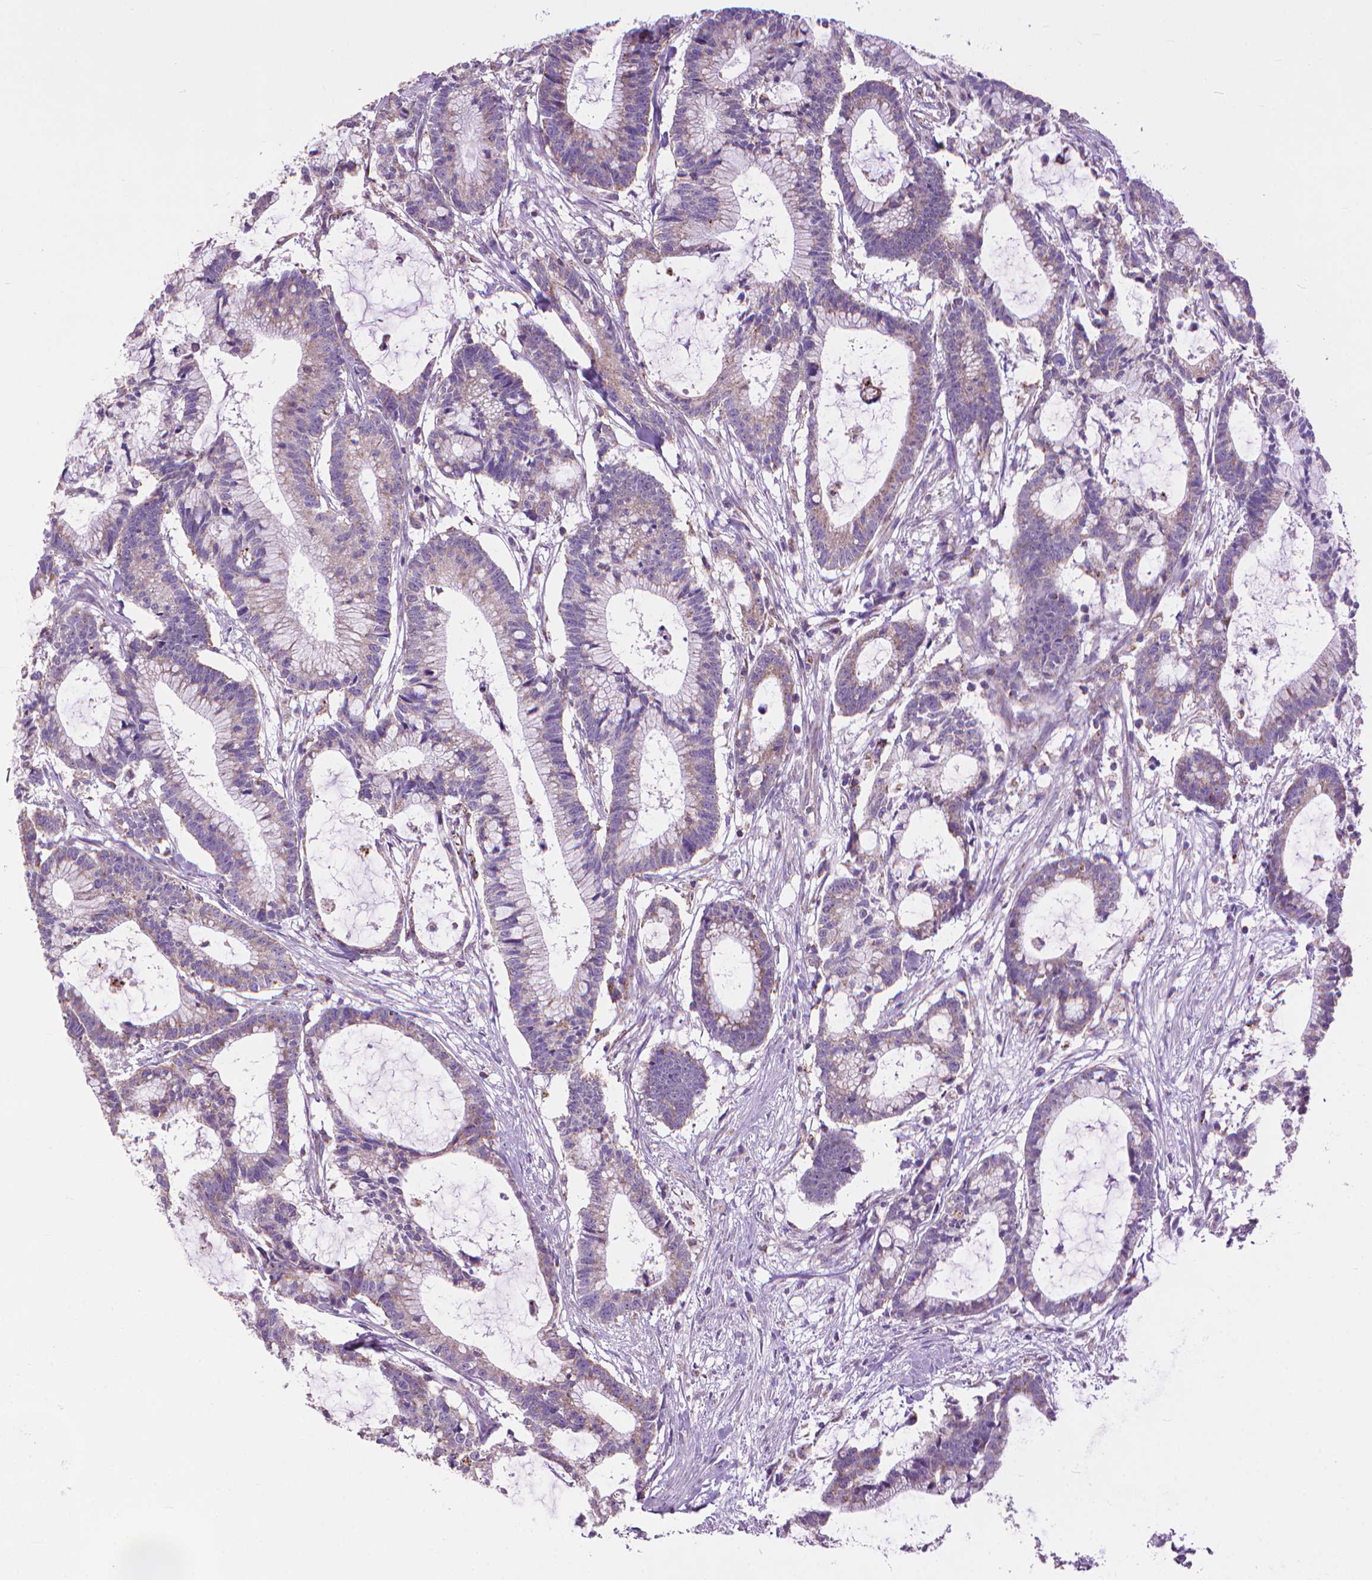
{"staining": {"intensity": "weak", "quantity": "25%-75%", "location": "cytoplasmic/membranous"}, "tissue": "colorectal cancer", "cell_type": "Tumor cells", "image_type": "cancer", "snomed": [{"axis": "morphology", "description": "Adenocarcinoma, NOS"}, {"axis": "topography", "description": "Colon"}], "caption": "Immunohistochemical staining of human colorectal cancer displays low levels of weak cytoplasmic/membranous expression in approximately 25%-75% of tumor cells.", "gene": "VDAC1", "patient": {"sex": "female", "age": 78}}